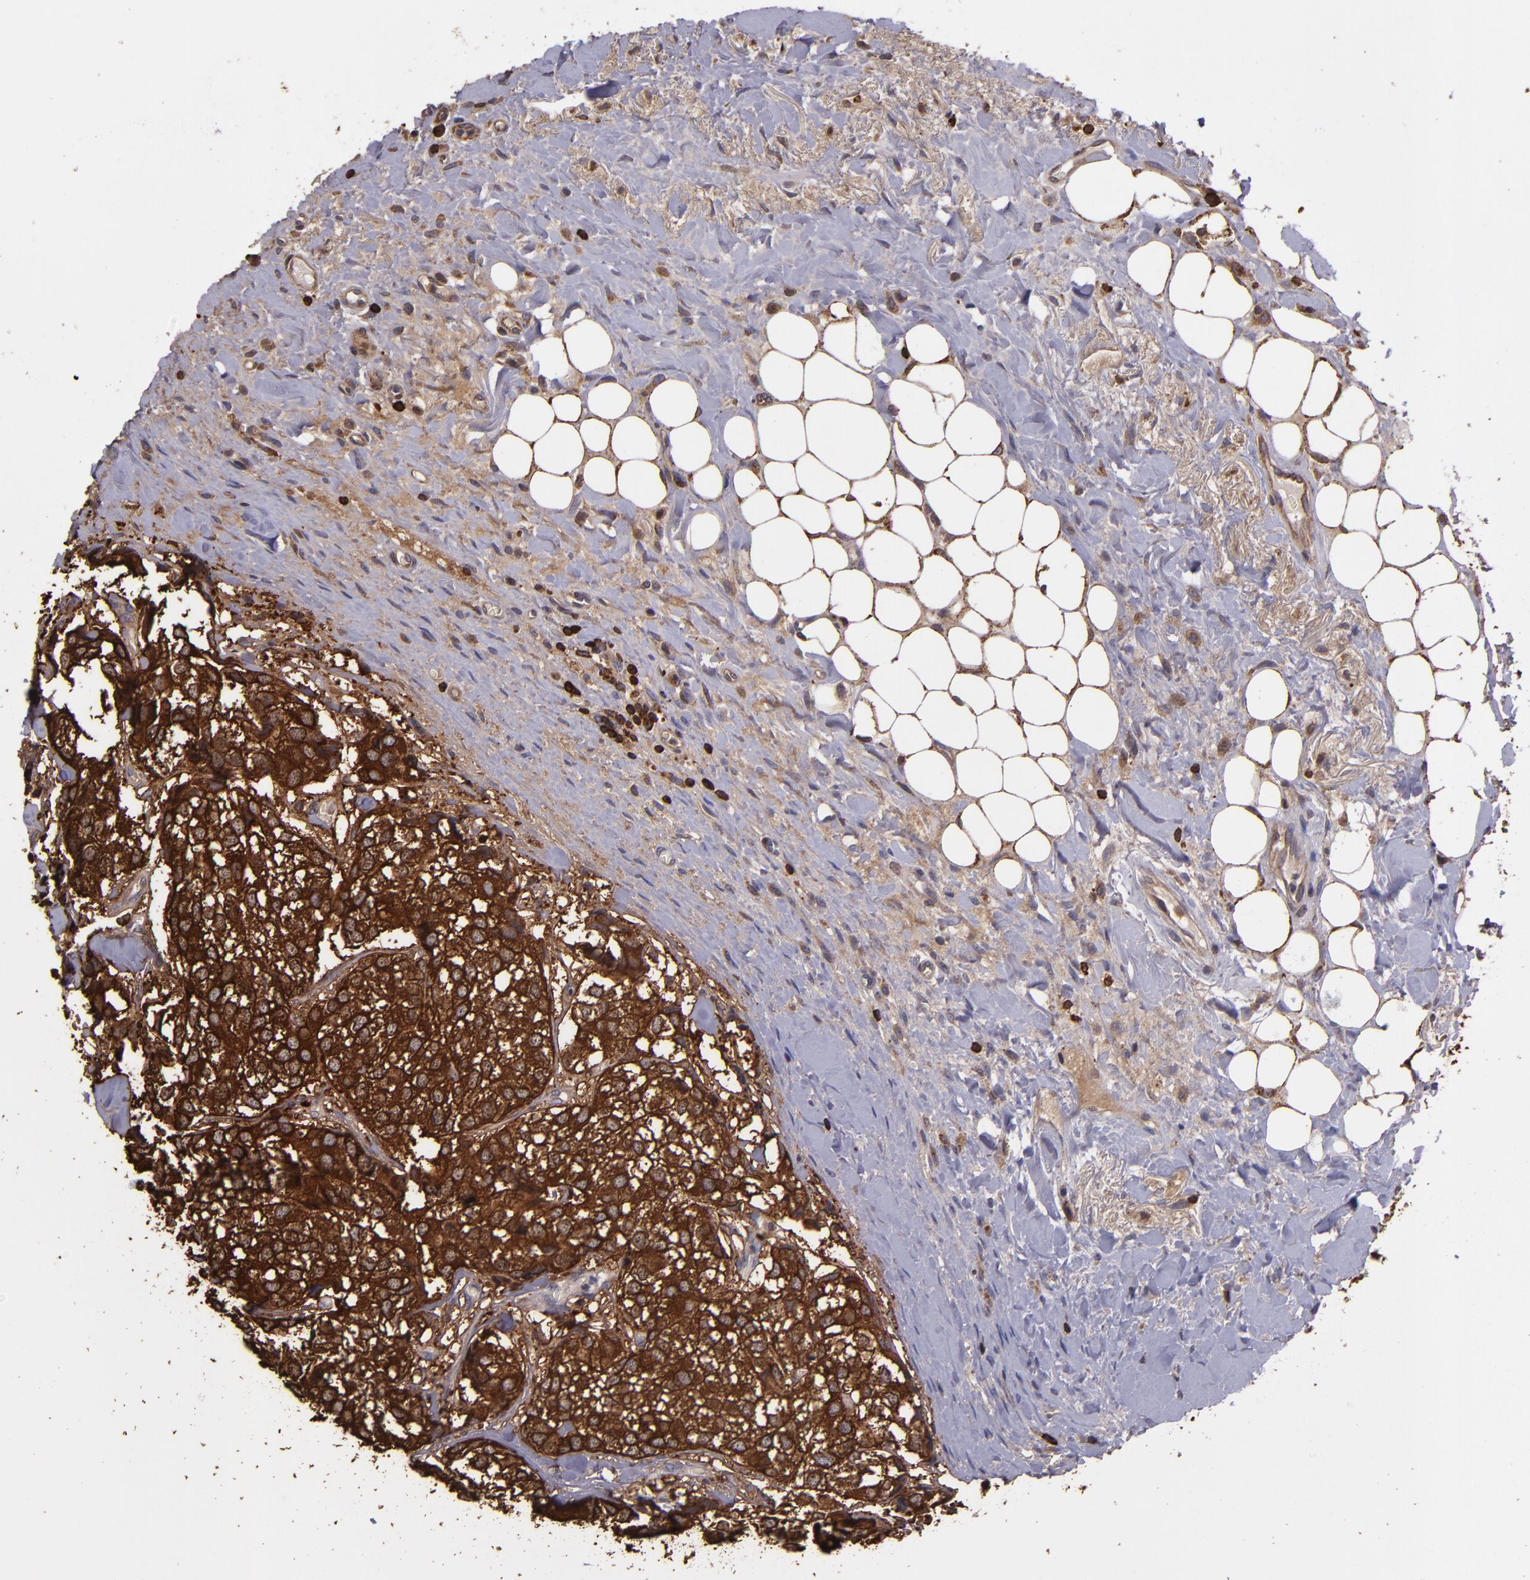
{"staining": {"intensity": "strong", "quantity": ">75%", "location": "cytoplasmic/membranous"}, "tissue": "breast cancer", "cell_type": "Tumor cells", "image_type": "cancer", "snomed": [{"axis": "morphology", "description": "Duct carcinoma"}, {"axis": "topography", "description": "Breast"}], "caption": "An IHC micrograph of neoplastic tissue is shown. Protein staining in brown highlights strong cytoplasmic/membranous positivity in breast invasive ductal carcinoma within tumor cells.", "gene": "SLC9A3R1", "patient": {"sex": "female", "age": 68}}